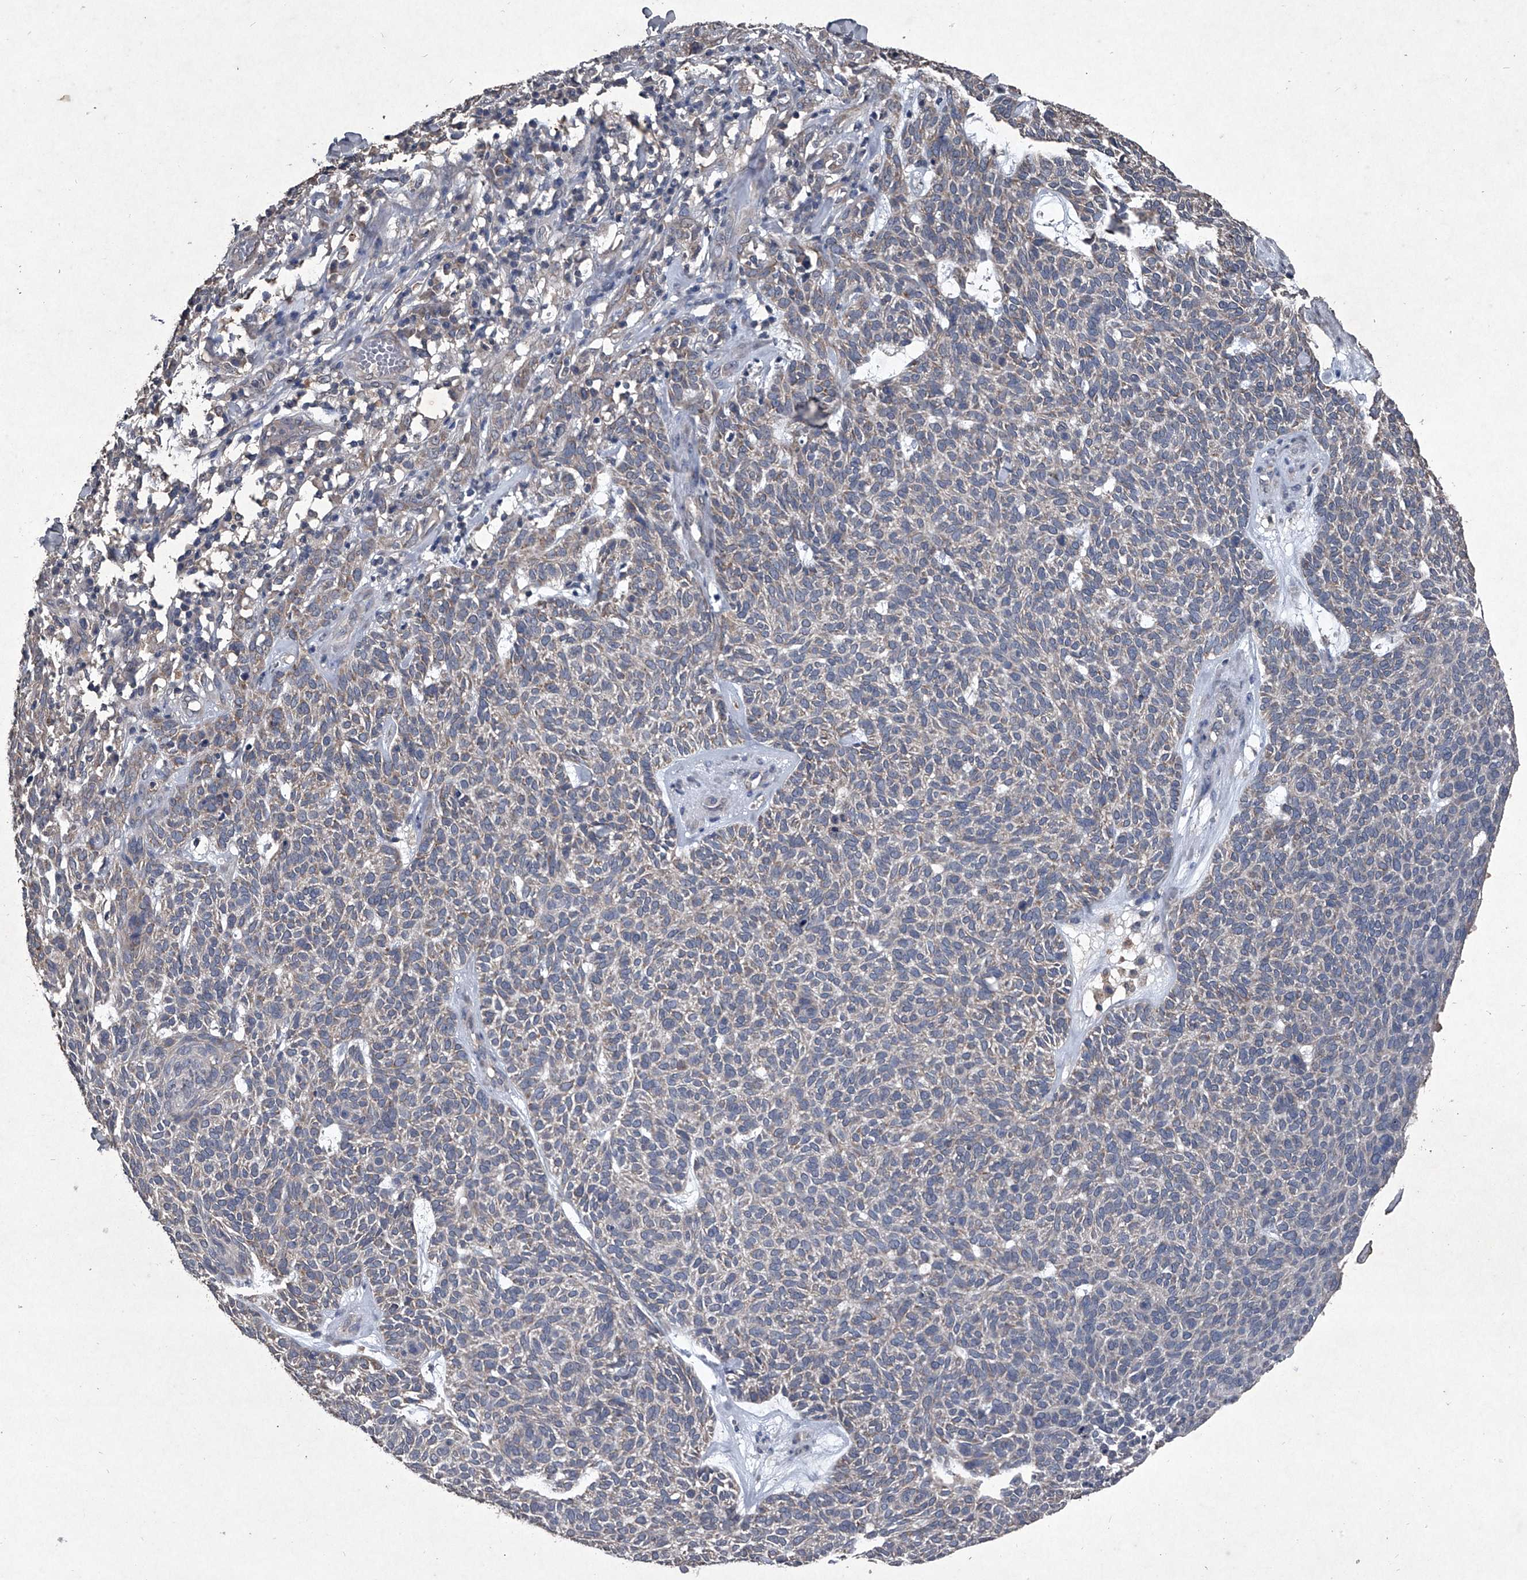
{"staining": {"intensity": "weak", "quantity": "<25%", "location": "cytoplasmic/membranous"}, "tissue": "skin cancer", "cell_type": "Tumor cells", "image_type": "cancer", "snomed": [{"axis": "morphology", "description": "Squamous cell carcinoma, NOS"}, {"axis": "topography", "description": "Skin"}], "caption": "Tumor cells show no significant expression in squamous cell carcinoma (skin).", "gene": "MAPKAP1", "patient": {"sex": "female", "age": 90}}